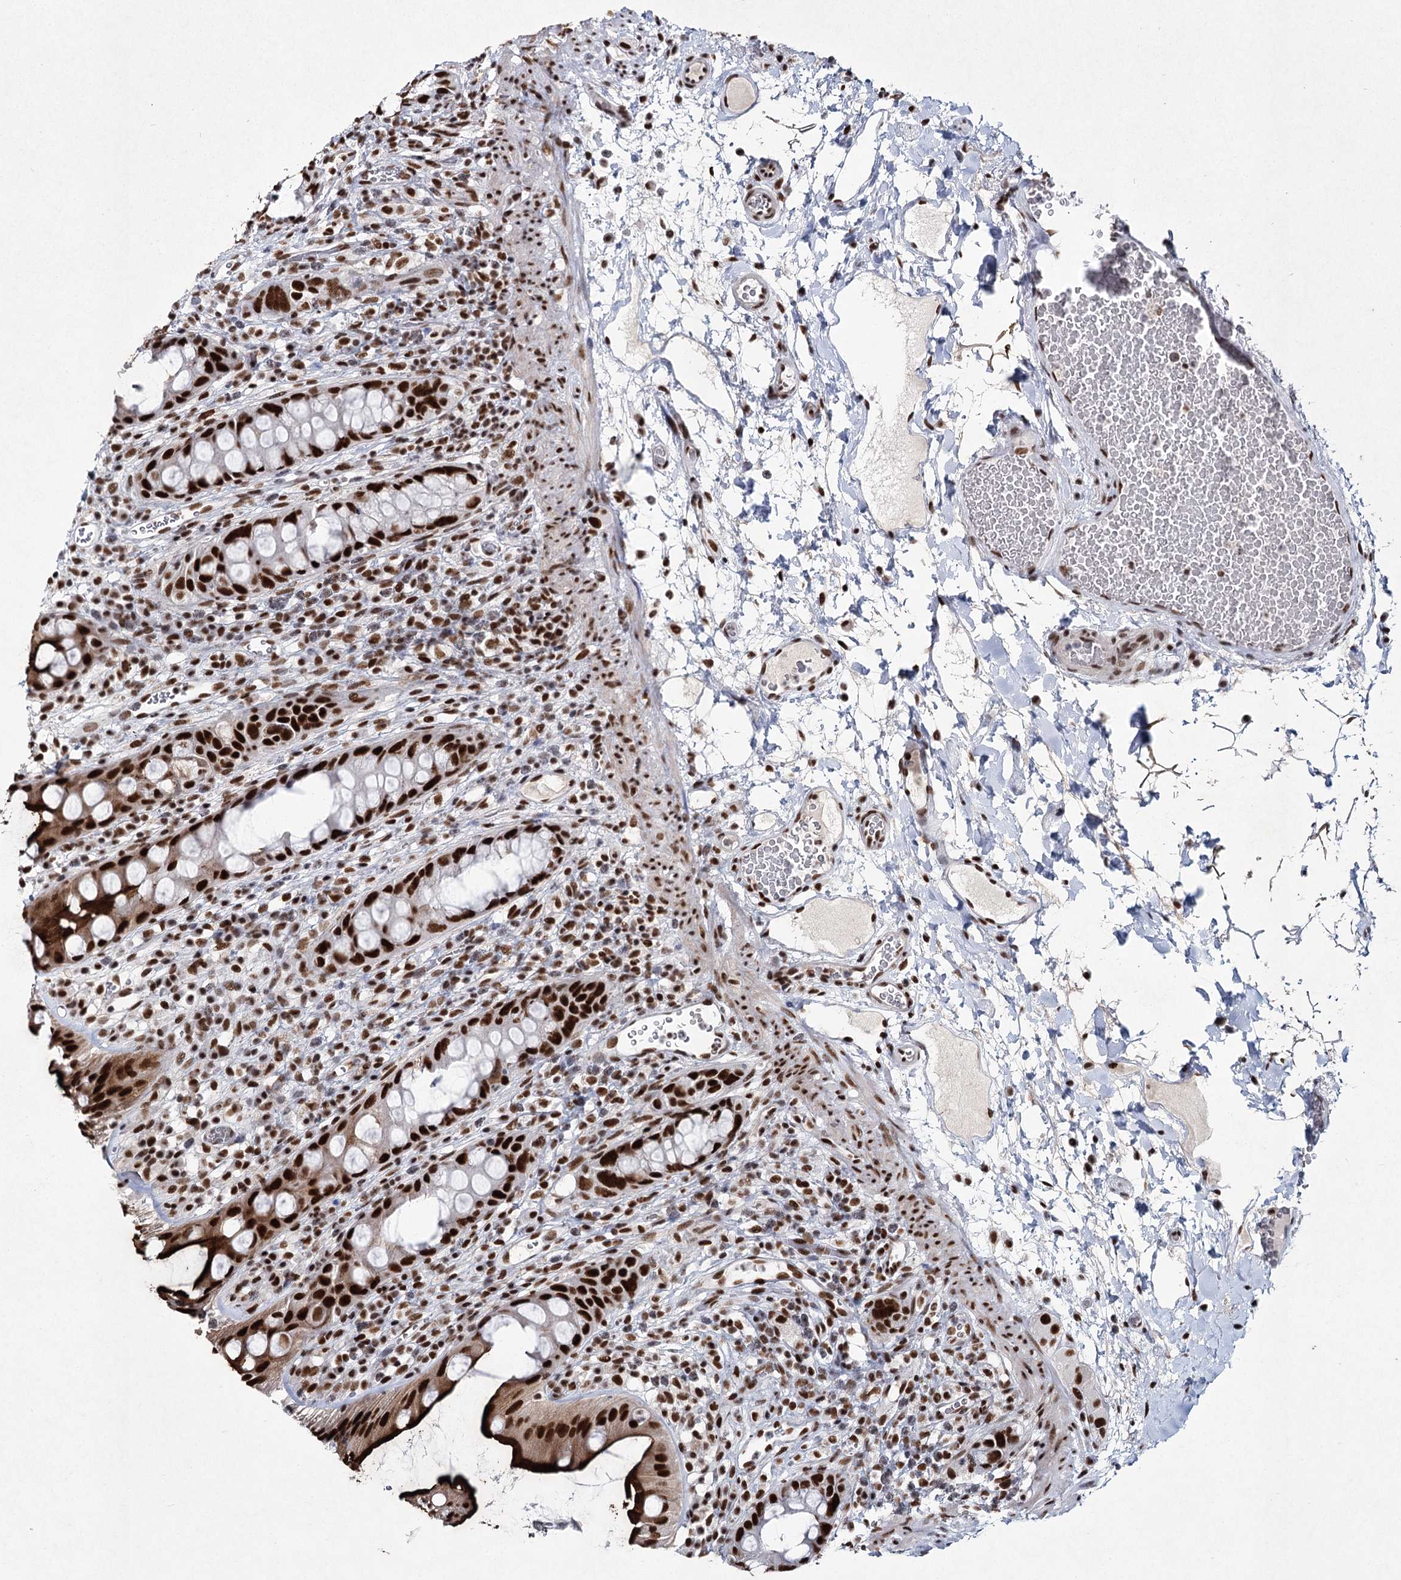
{"staining": {"intensity": "strong", "quantity": ">75%", "location": "cytoplasmic/membranous,nuclear"}, "tissue": "rectum", "cell_type": "Glandular cells", "image_type": "normal", "snomed": [{"axis": "morphology", "description": "Normal tissue, NOS"}, {"axis": "topography", "description": "Rectum"}], "caption": "The immunohistochemical stain labels strong cytoplasmic/membranous,nuclear expression in glandular cells of normal rectum. (brown staining indicates protein expression, while blue staining denotes nuclei).", "gene": "SCAF8", "patient": {"sex": "female", "age": 57}}